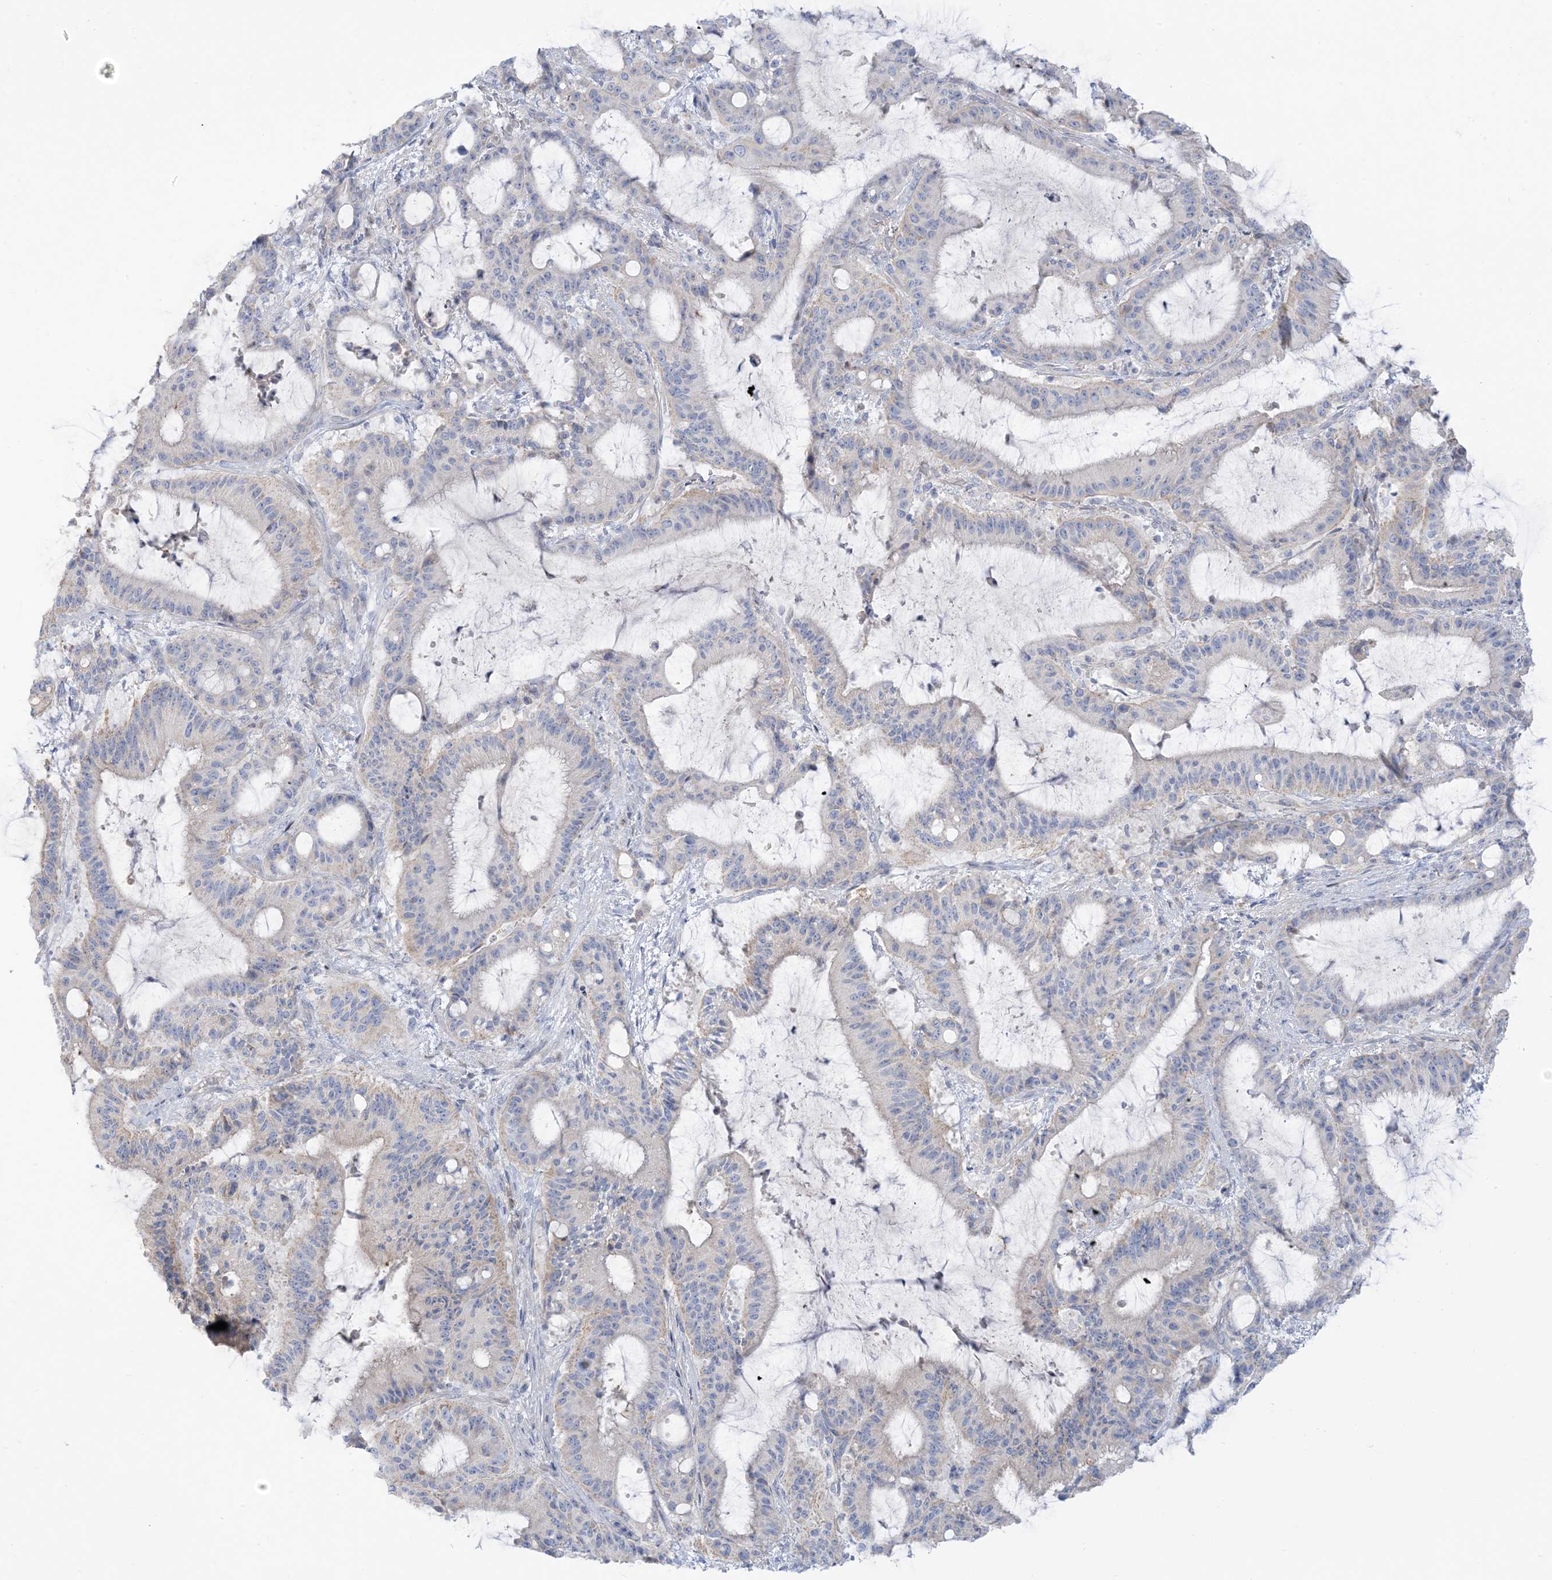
{"staining": {"intensity": "weak", "quantity": "<25%", "location": "cytoplasmic/membranous"}, "tissue": "liver cancer", "cell_type": "Tumor cells", "image_type": "cancer", "snomed": [{"axis": "morphology", "description": "Normal tissue, NOS"}, {"axis": "morphology", "description": "Cholangiocarcinoma"}, {"axis": "topography", "description": "Liver"}, {"axis": "topography", "description": "Peripheral nerve tissue"}], "caption": "IHC micrograph of neoplastic tissue: human liver cancer stained with DAB (3,3'-diaminobenzidine) reveals no significant protein staining in tumor cells. The staining is performed using DAB brown chromogen with nuclei counter-stained in using hematoxylin.", "gene": "MTHFD2L", "patient": {"sex": "female", "age": 73}}